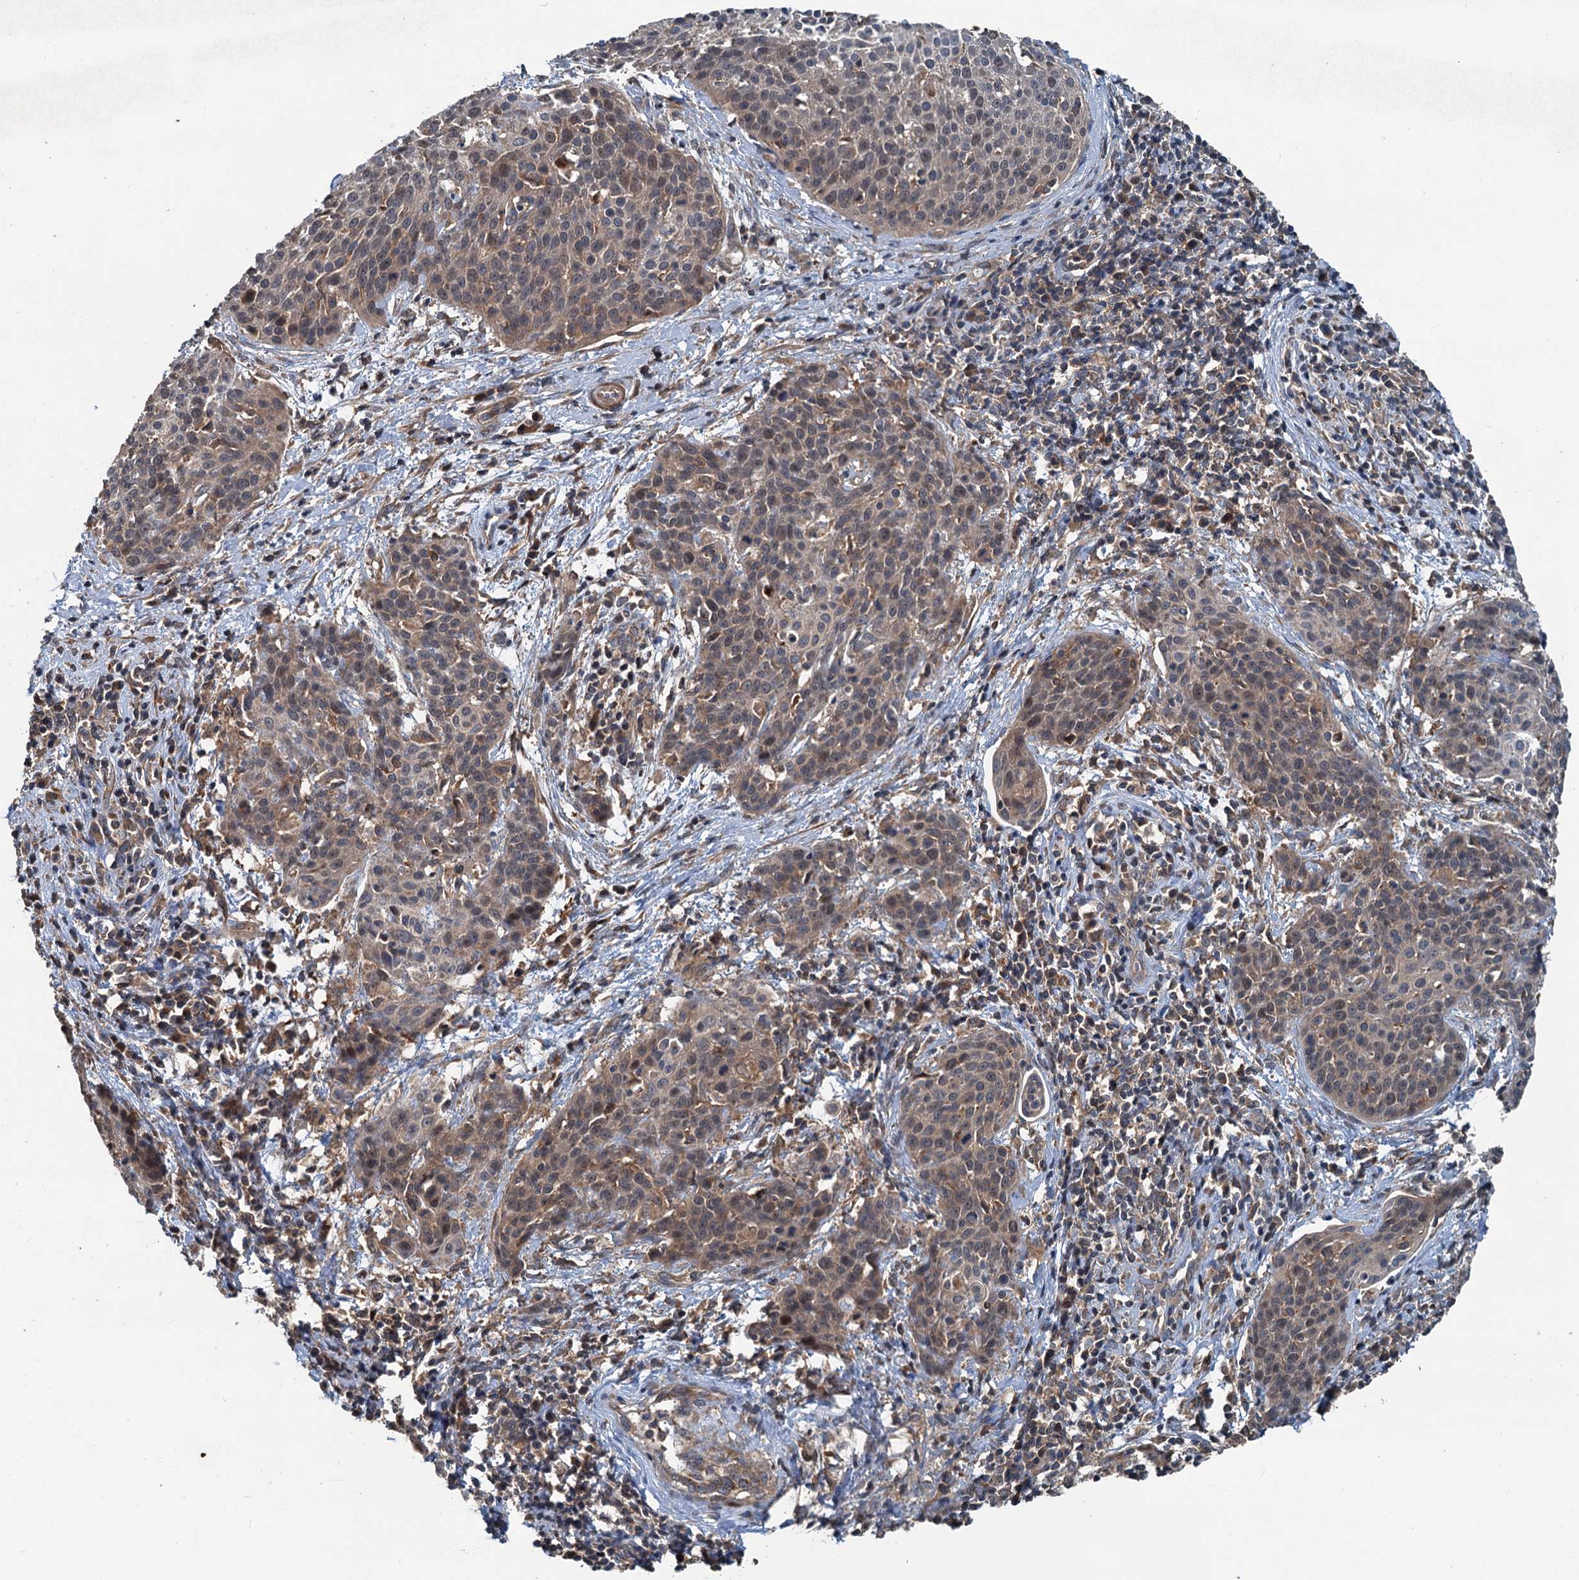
{"staining": {"intensity": "weak", "quantity": "25%-75%", "location": "cytoplasmic/membranous"}, "tissue": "cervical cancer", "cell_type": "Tumor cells", "image_type": "cancer", "snomed": [{"axis": "morphology", "description": "Squamous cell carcinoma, NOS"}, {"axis": "topography", "description": "Cervix"}], "caption": "A brown stain highlights weak cytoplasmic/membranous positivity of a protein in cervical cancer tumor cells. (DAB IHC, brown staining for protein, blue staining for nuclei).", "gene": "TEDC1", "patient": {"sex": "female", "age": 38}}